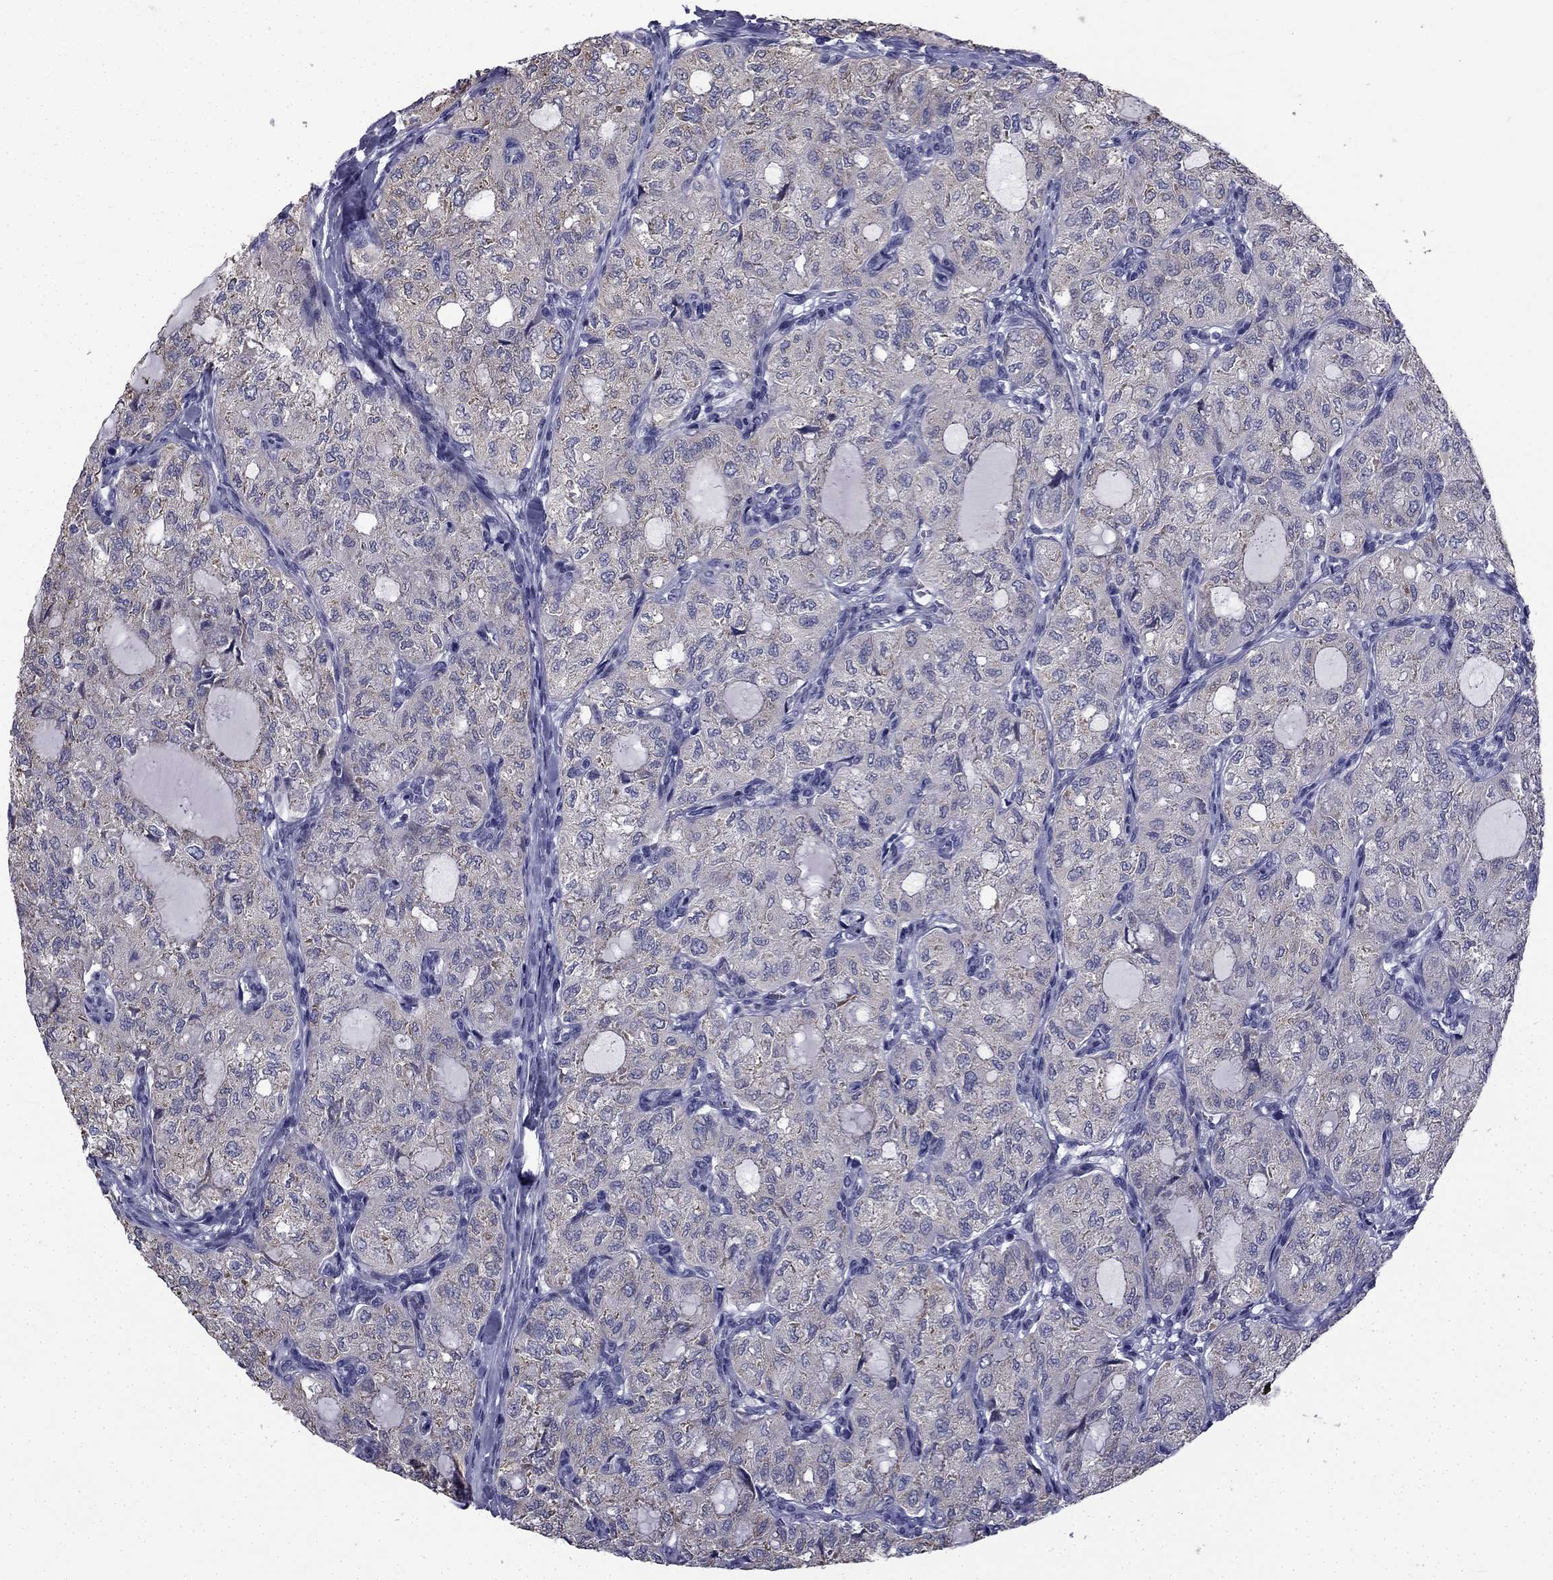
{"staining": {"intensity": "negative", "quantity": "none", "location": "none"}, "tissue": "thyroid cancer", "cell_type": "Tumor cells", "image_type": "cancer", "snomed": [{"axis": "morphology", "description": "Follicular adenoma carcinoma, NOS"}, {"axis": "topography", "description": "Thyroid gland"}], "caption": "Thyroid follicular adenoma carcinoma was stained to show a protein in brown. There is no significant positivity in tumor cells. The staining is performed using DAB brown chromogen with nuclei counter-stained in using hematoxylin.", "gene": "CCDC40", "patient": {"sex": "male", "age": 75}}